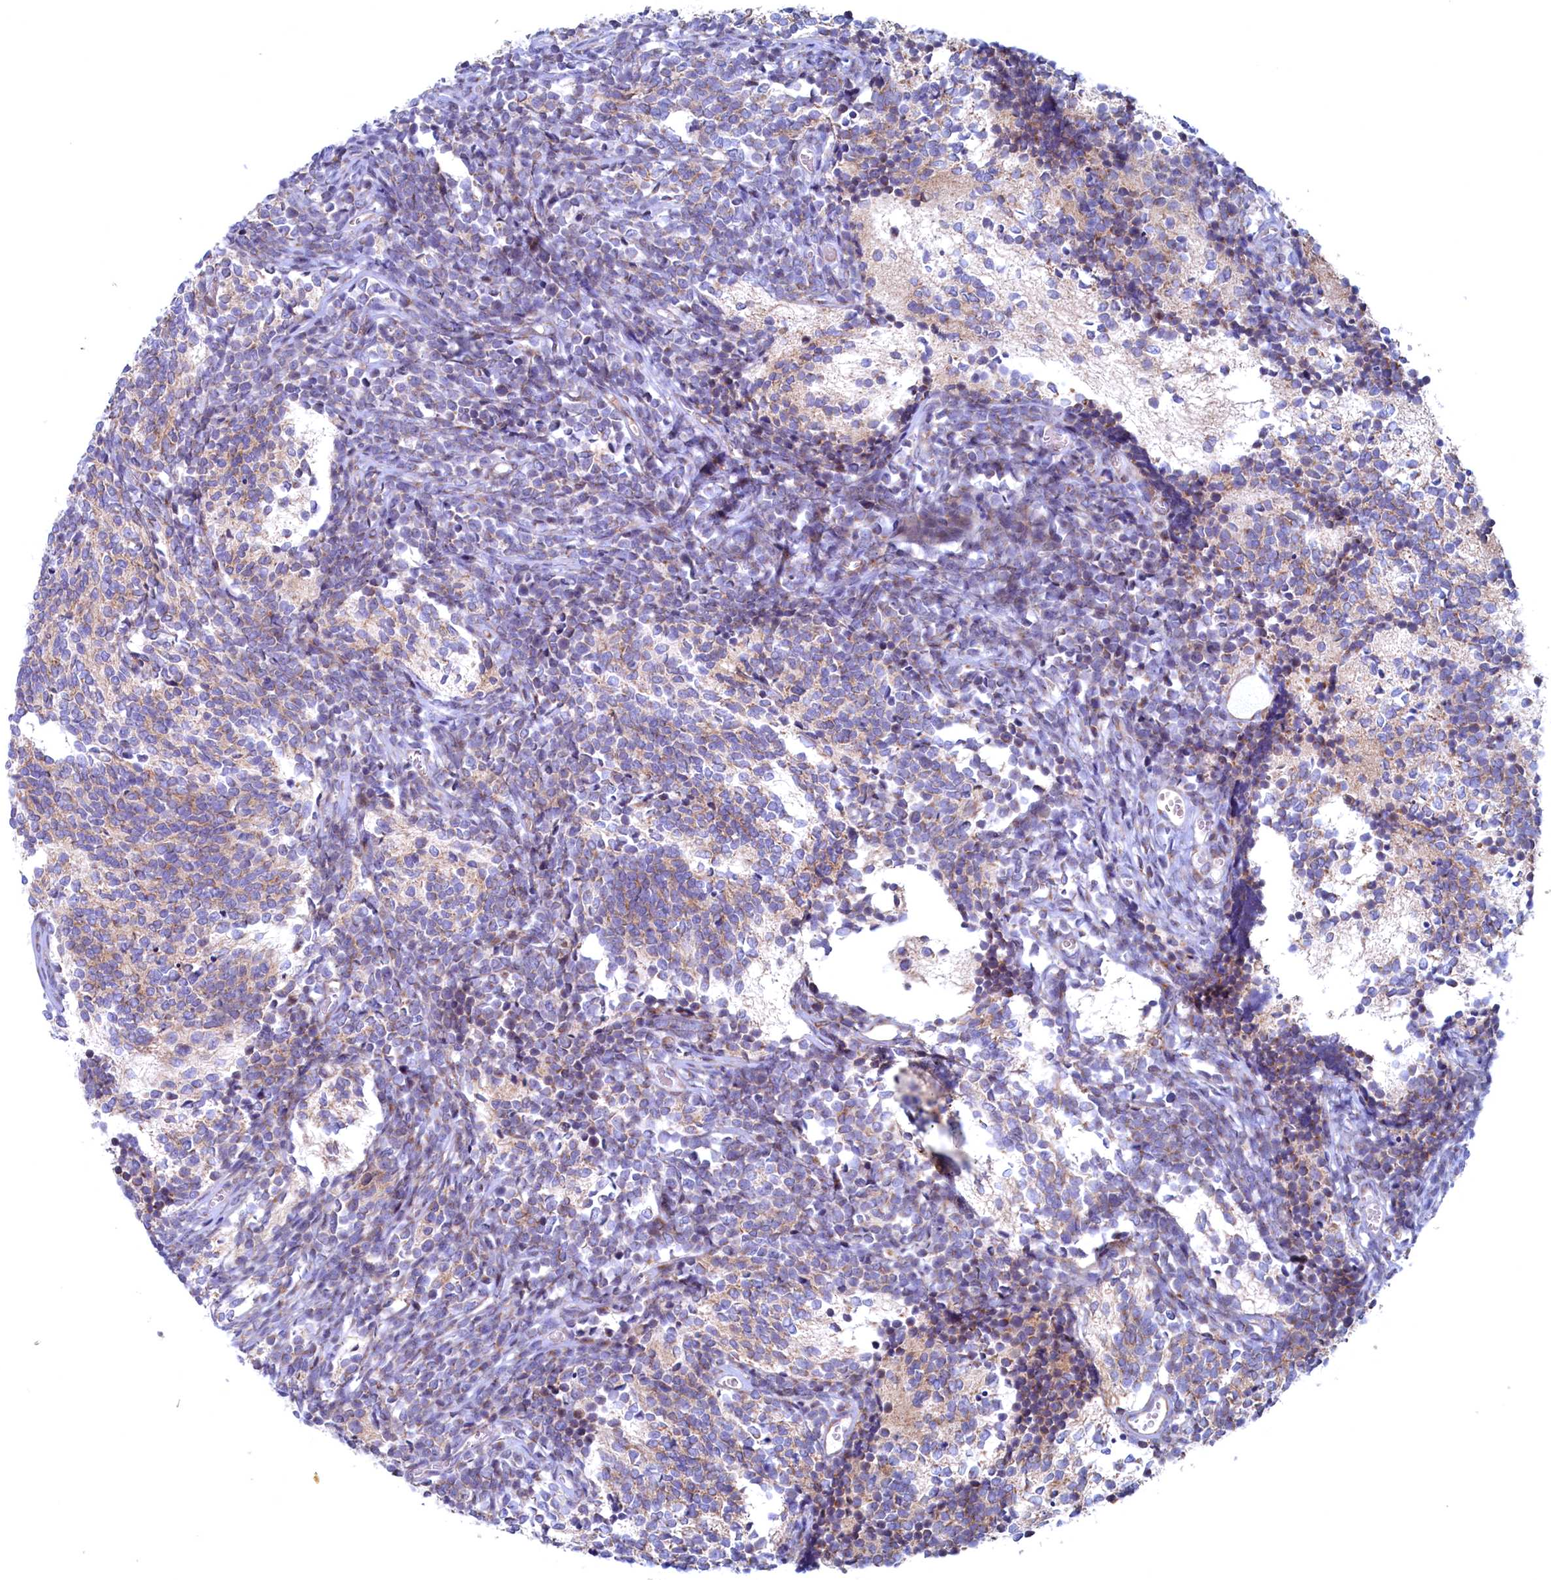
{"staining": {"intensity": "weak", "quantity": "<25%", "location": "cytoplasmic/membranous"}, "tissue": "glioma", "cell_type": "Tumor cells", "image_type": "cancer", "snomed": [{"axis": "morphology", "description": "Glioma, malignant, Low grade"}, {"axis": "topography", "description": "Brain"}], "caption": "Tumor cells show no significant protein expression in glioma.", "gene": "MTFMT", "patient": {"sex": "female", "age": 1}}